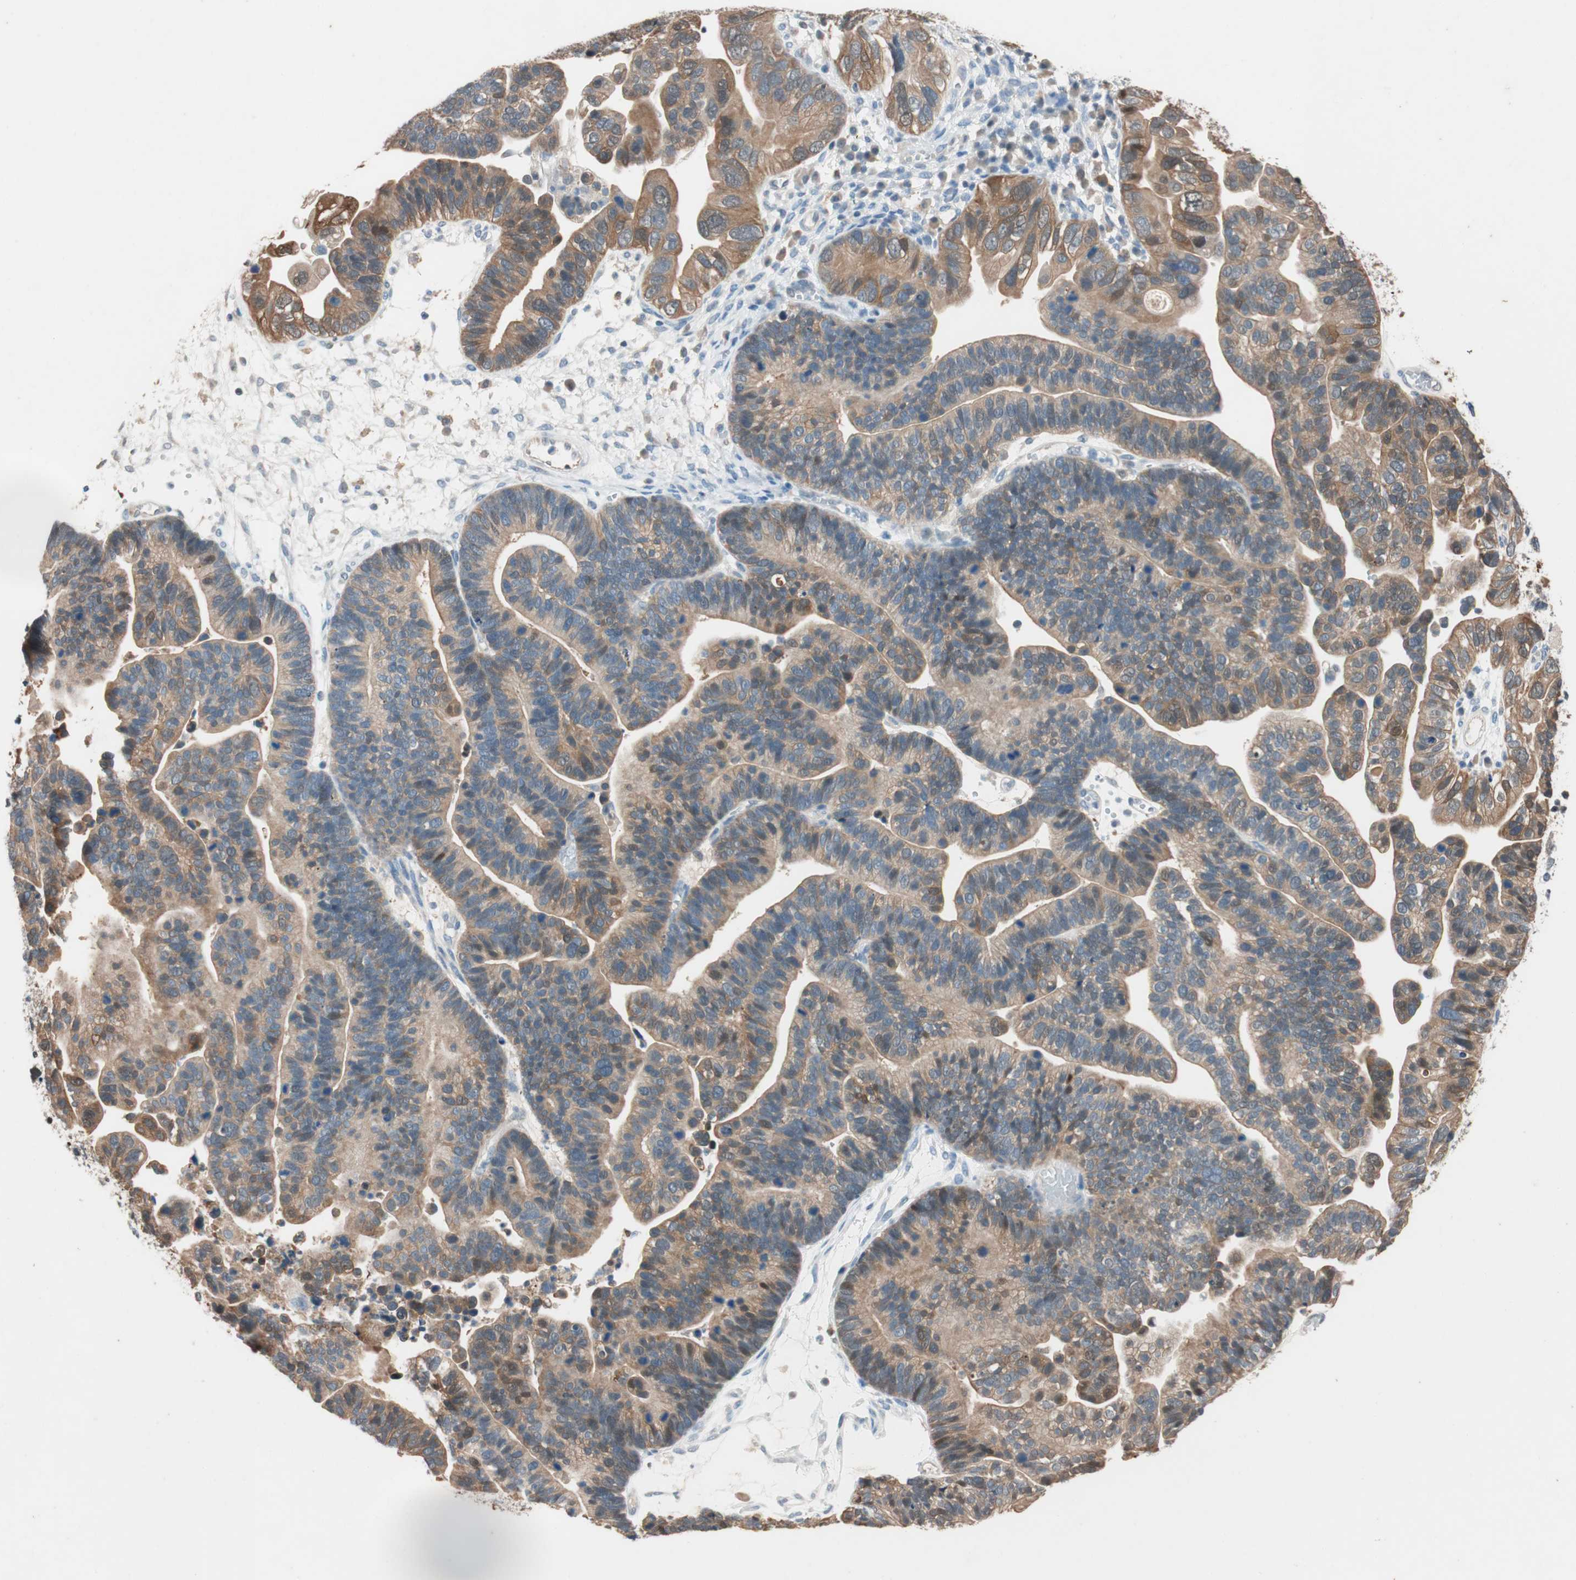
{"staining": {"intensity": "weak", "quantity": ">75%", "location": "cytoplasmic/membranous"}, "tissue": "ovarian cancer", "cell_type": "Tumor cells", "image_type": "cancer", "snomed": [{"axis": "morphology", "description": "Cystadenocarcinoma, serous, NOS"}, {"axis": "topography", "description": "Ovary"}], "caption": "Tumor cells display low levels of weak cytoplasmic/membranous staining in approximately >75% of cells in ovarian cancer.", "gene": "SERPINB5", "patient": {"sex": "female", "age": 56}}